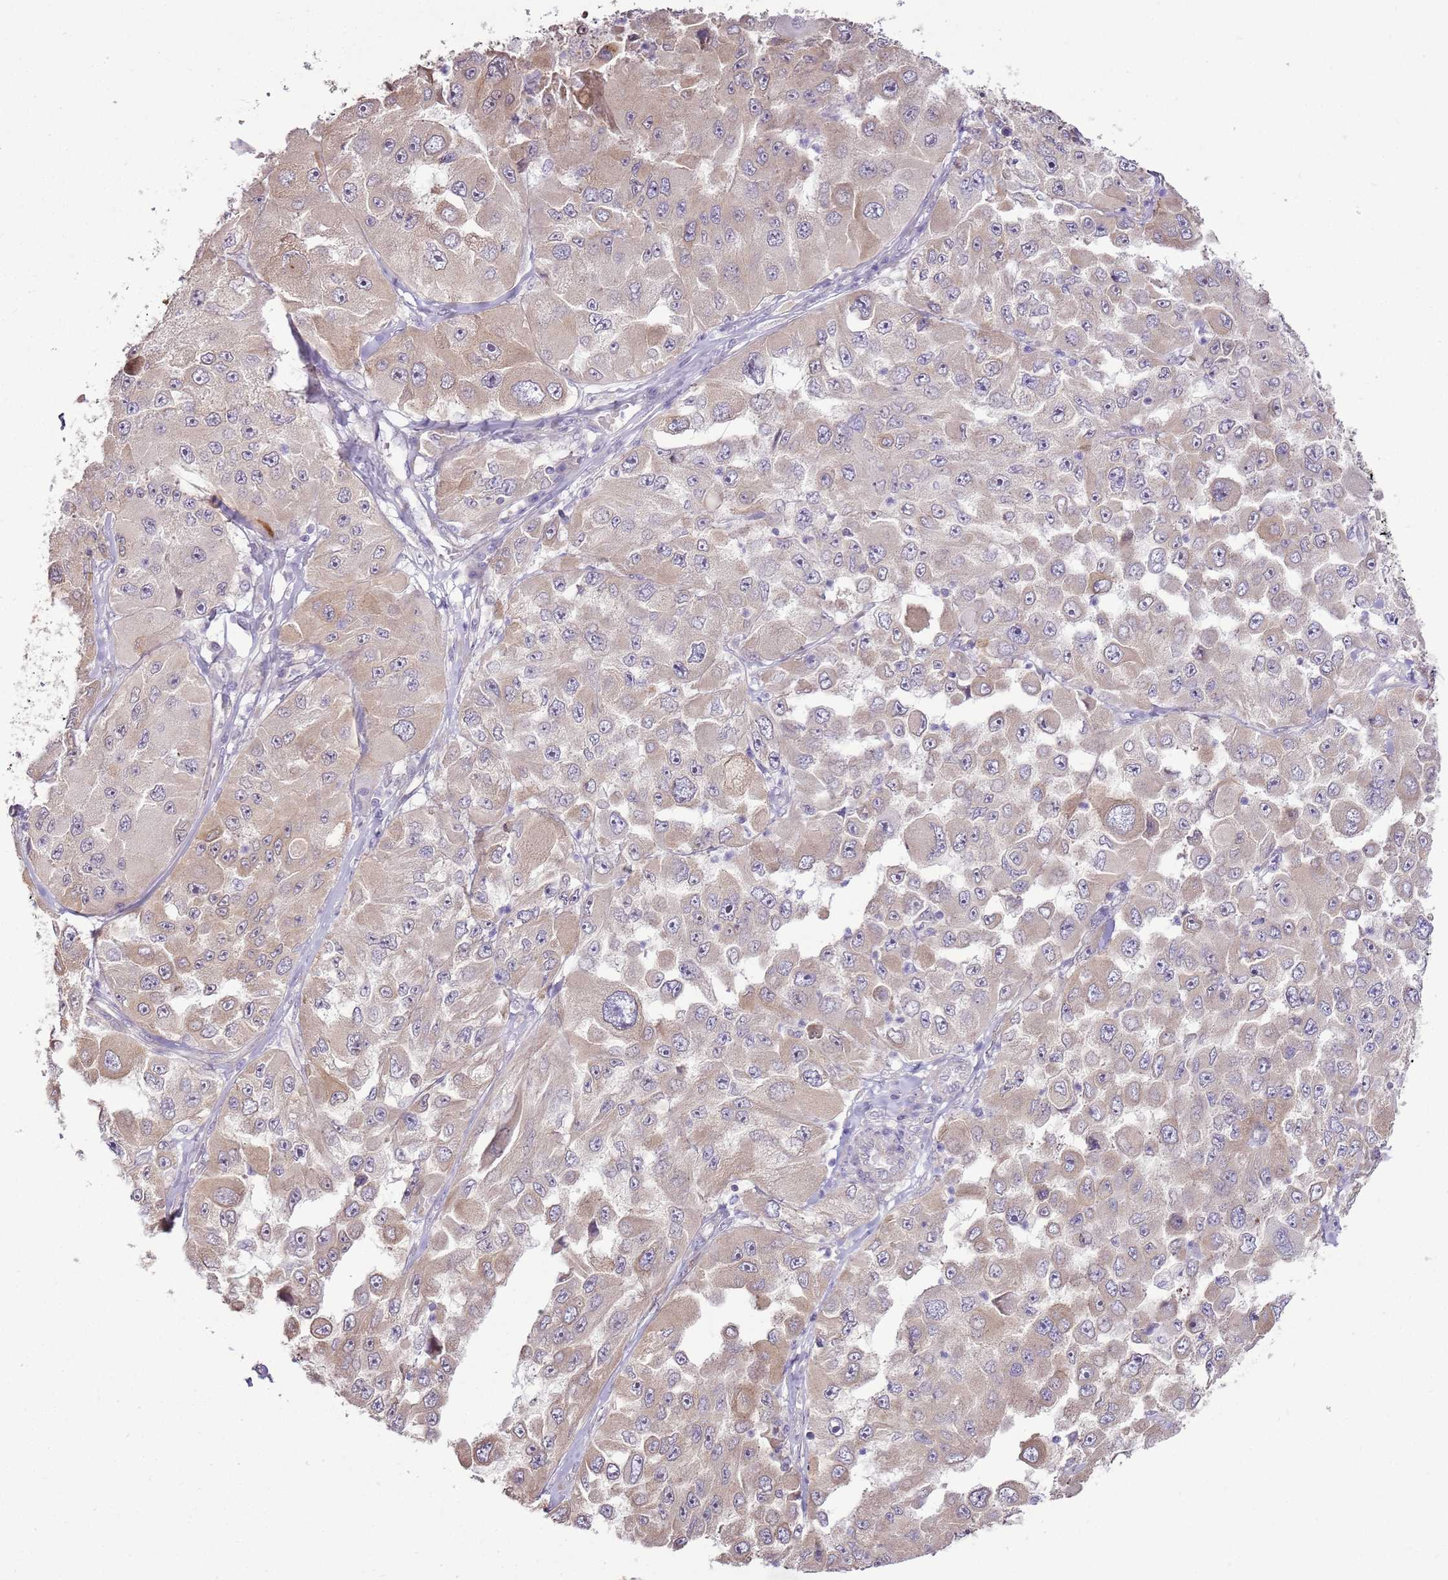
{"staining": {"intensity": "weak", "quantity": "25%-75%", "location": "cytoplasmic/membranous"}, "tissue": "melanoma", "cell_type": "Tumor cells", "image_type": "cancer", "snomed": [{"axis": "morphology", "description": "Malignant melanoma, Metastatic site"}, {"axis": "topography", "description": "Lymph node"}], "caption": "Protein staining of malignant melanoma (metastatic site) tissue displays weak cytoplasmic/membranous positivity in about 25%-75% of tumor cells.", "gene": "UGGT2", "patient": {"sex": "male", "age": 62}}